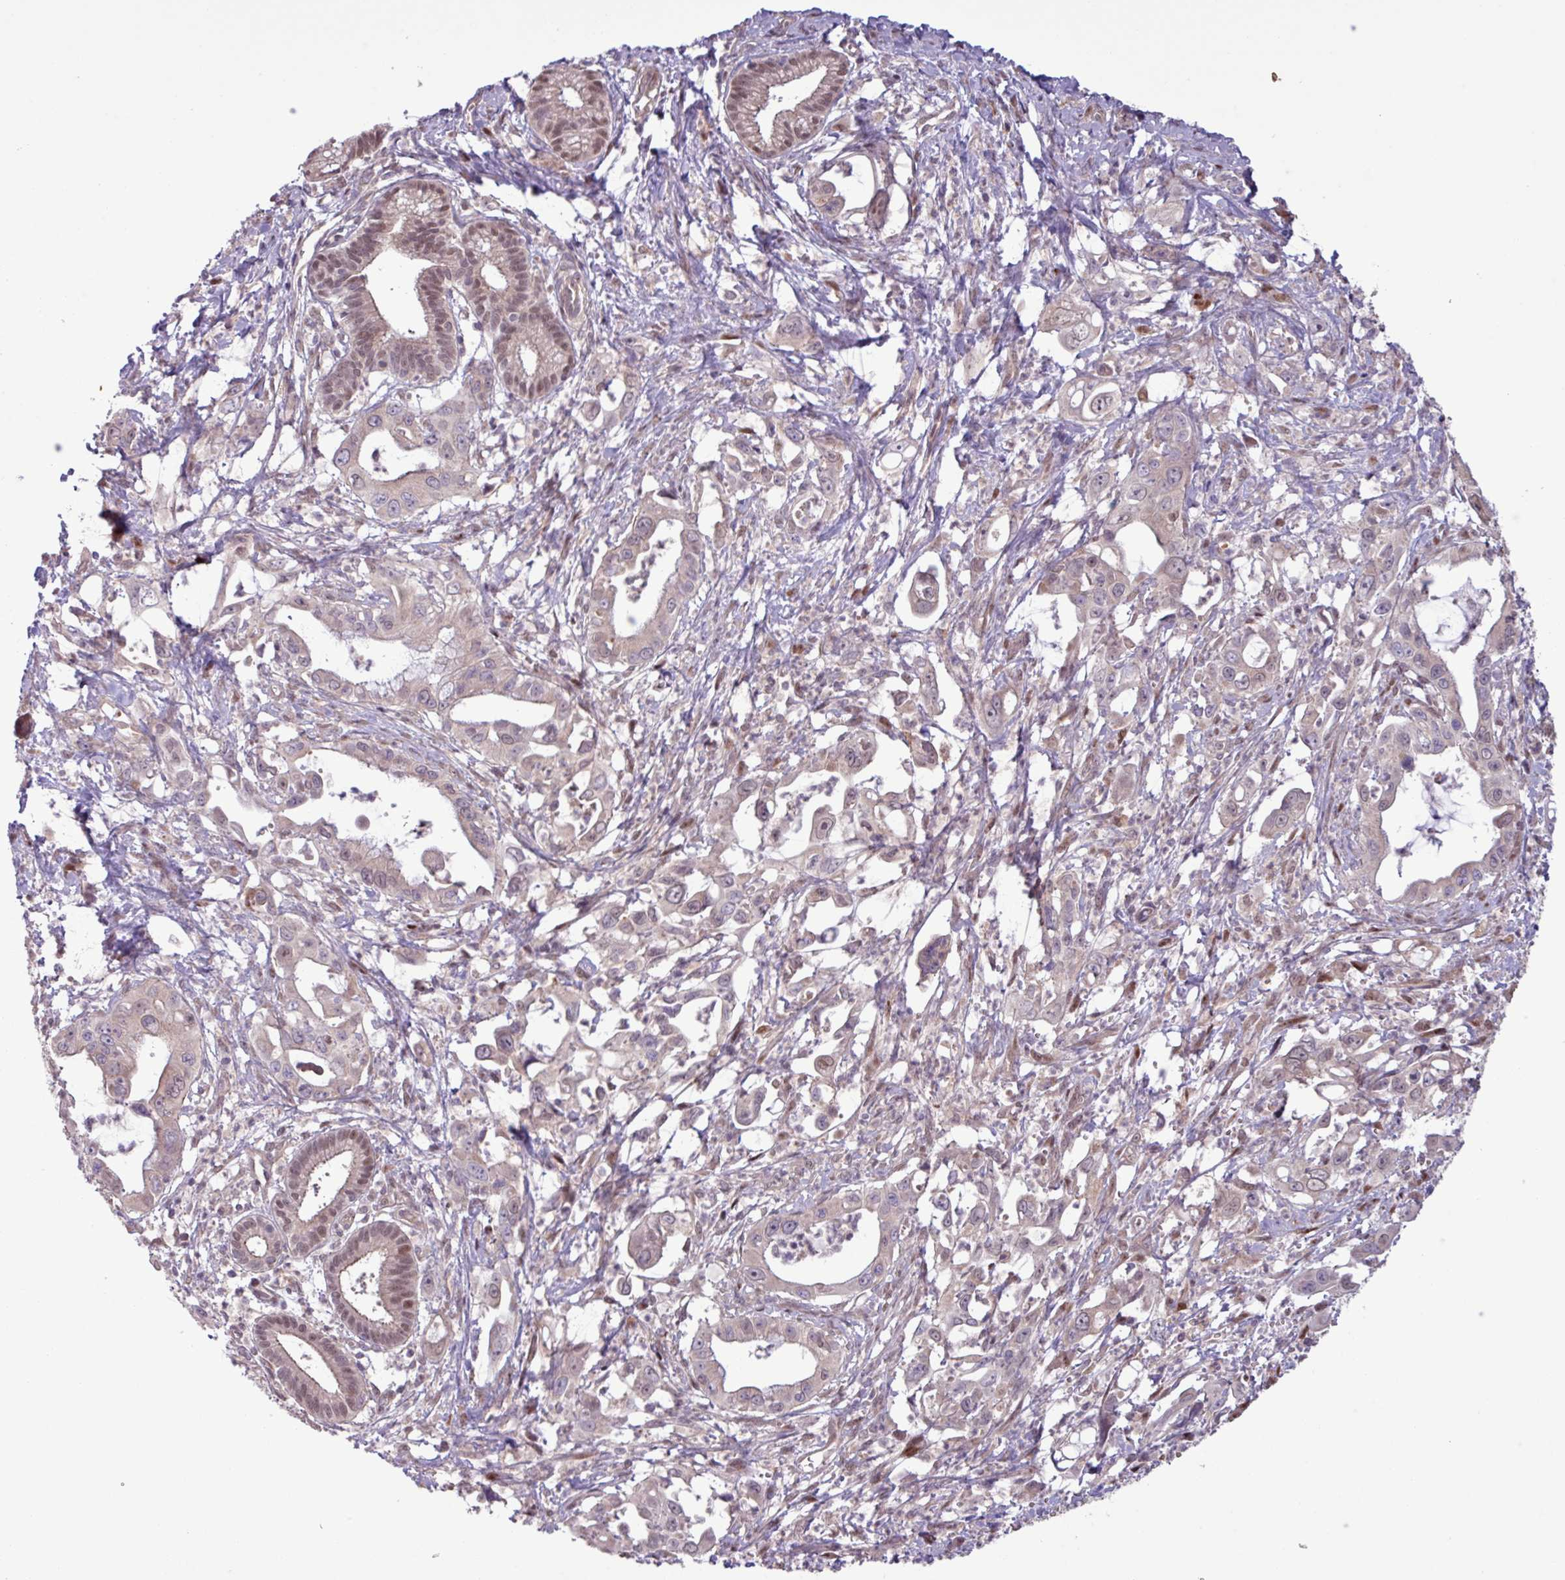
{"staining": {"intensity": "weak", "quantity": "<25%", "location": "nuclear"}, "tissue": "pancreatic cancer", "cell_type": "Tumor cells", "image_type": "cancer", "snomed": [{"axis": "morphology", "description": "Adenocarcinoma, NOS"}, {"axis": "topography", "description": "Pancreas"}], "caption": "Immunohistochemistry (IHC) image of neoplastic tissue: pancreatic adenocarcinoma stained with DAB (3,3'-diaminobenzidine) displays no significant protein staining in tumor cells.", "gene": "PDPR", "patient": {"sex": "male", "age": 61}}